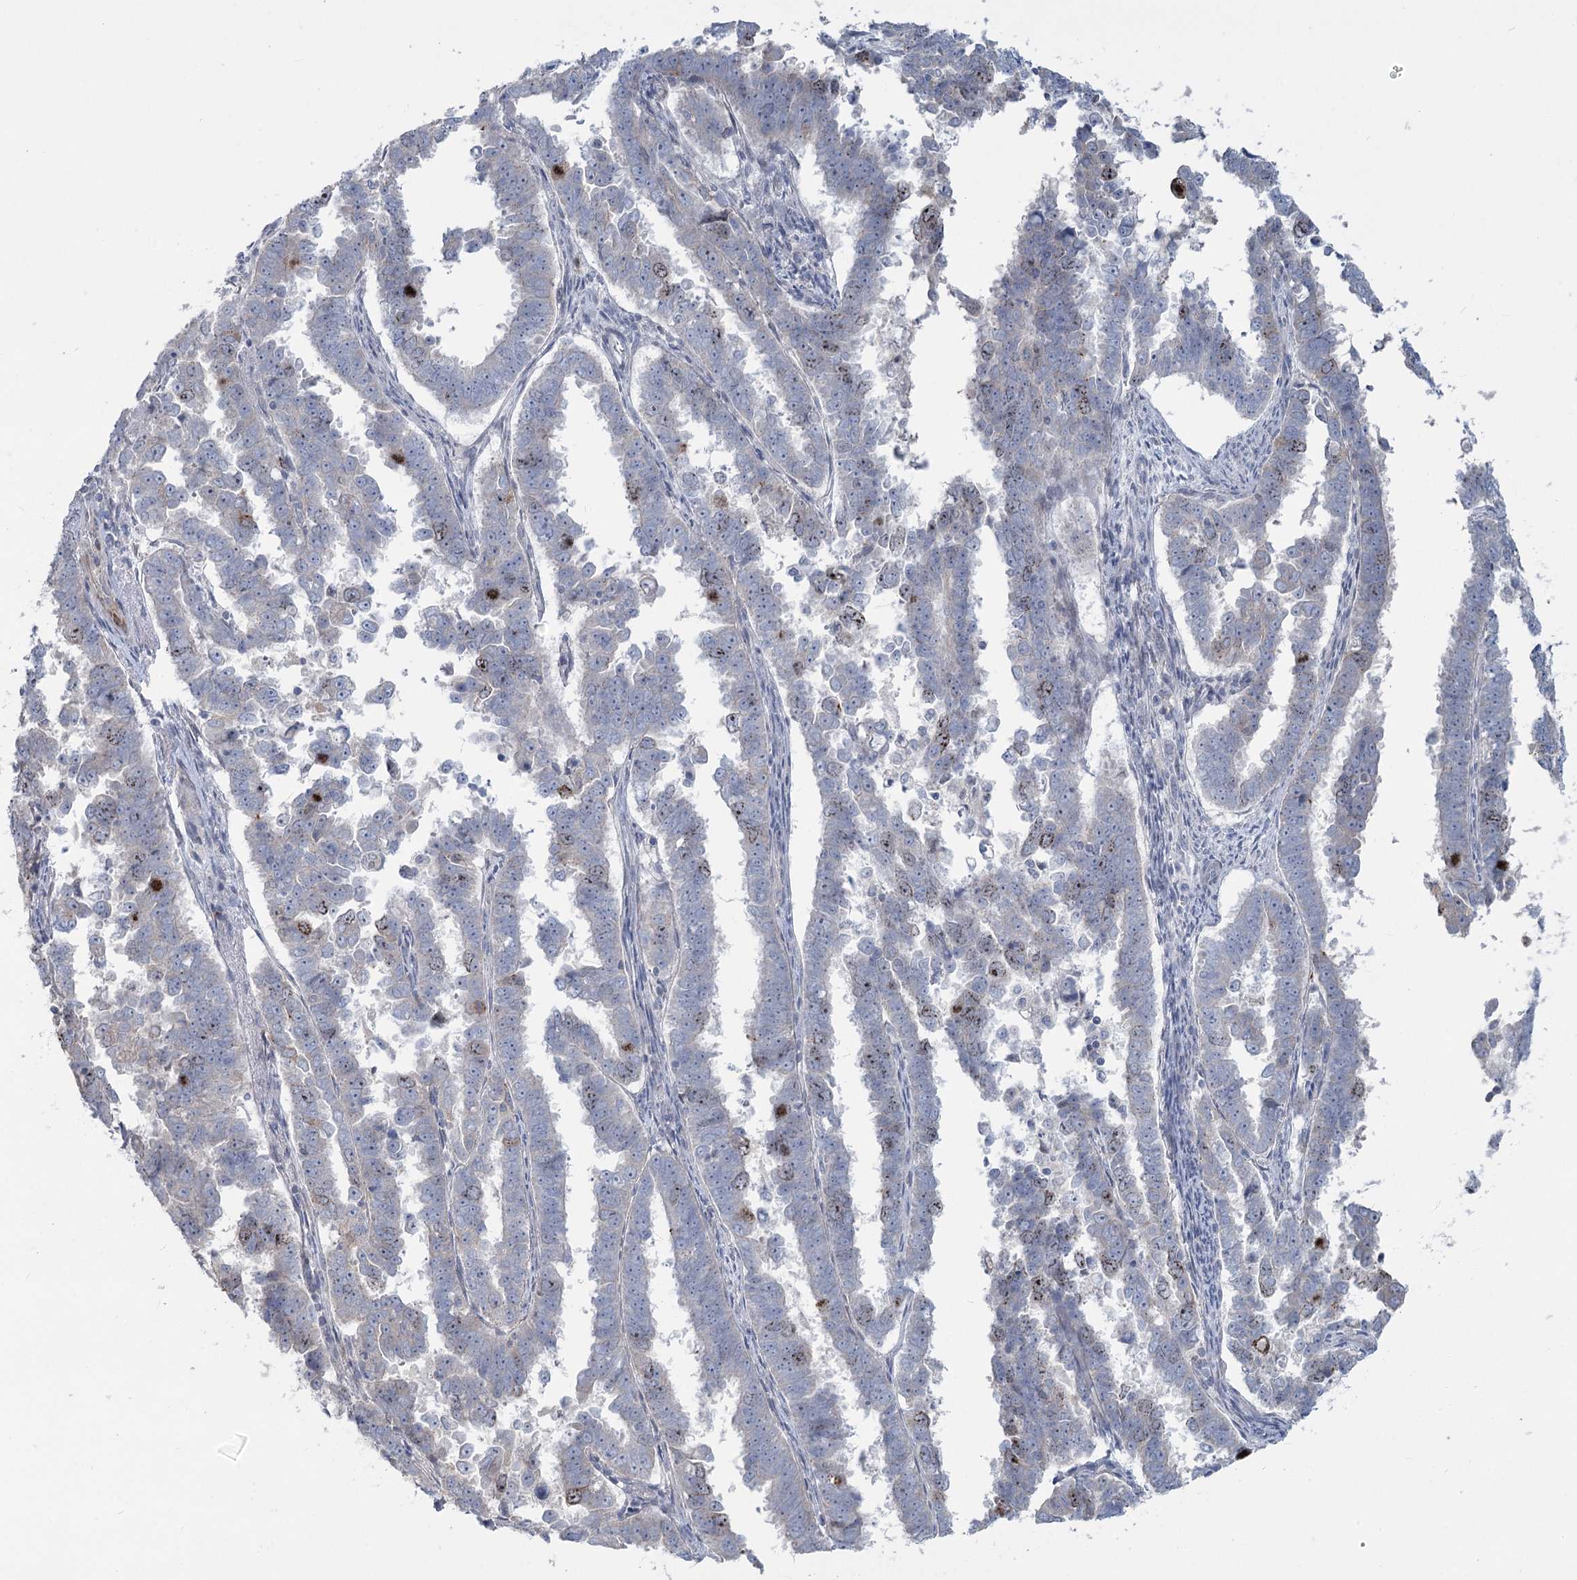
{"staining": {"intensity": "weak", "quantity": "<25%", "location": "nuclear"}, "tissue": "endometrial cancer", "cell_type": "Tumor cells", "image_type": "cancer", "snomed": [{"axis": "morphology", "description": "Adenocarcinoma, NOS"}, {"axis": "topography", "description": "Endometrium"}], "caption": "DAB (3,3'-diaminobenzidine) immunohistochemical staining of human endometrial cancer reveals no significant positivity in tumor cells. (DAB (3,3'-diaminobenzidine) immunohistochemistry (IHC) visualized using brightfield microscopy, high magnification).", "gene": "ABITRAM", "patient": {"sex": "female", "age": 75}}